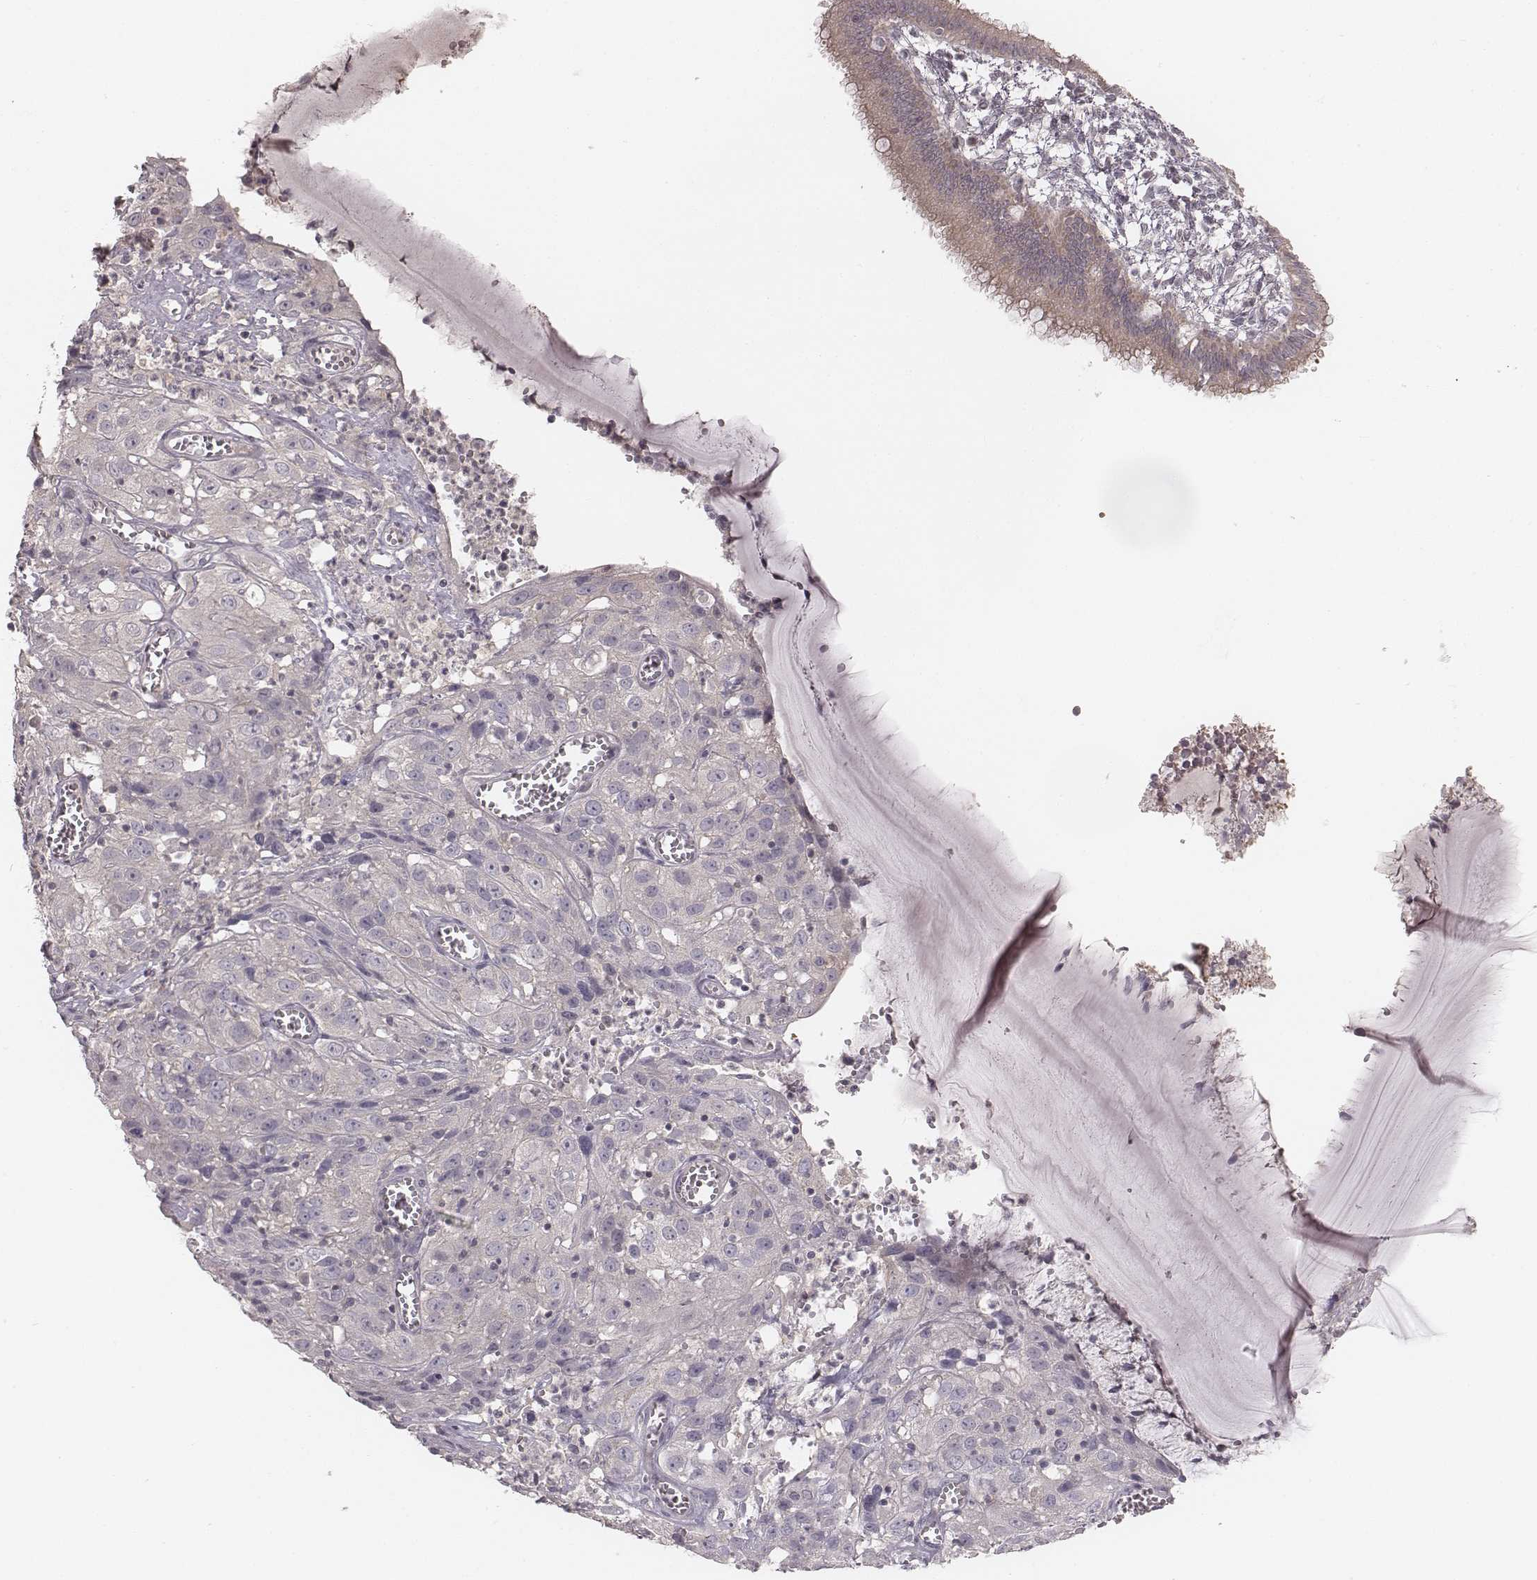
{"staining": {"intensity": "negative", "quantity": "none", "location": "none"}, "tissue": "cervical cancer", "cell_type": "Tumor cells", "image_type": "cancer", "snomed": [{"axis": "morphology", "description": "Squamous cell carcinoma, NOS"}, {"axis": "topography", "description": "Cervix"}], "caption": "High magnification brightfield microscopy of cervical cancer (squamous cell carcinoma) stained with DAB (3,3'-diaminobenzidine) (brown) and counterstained with hematoxylin (blue): tumor cells show no significant staining.", "gene": "TDRD5", "patient": {"sex": "female", "age": 32}}